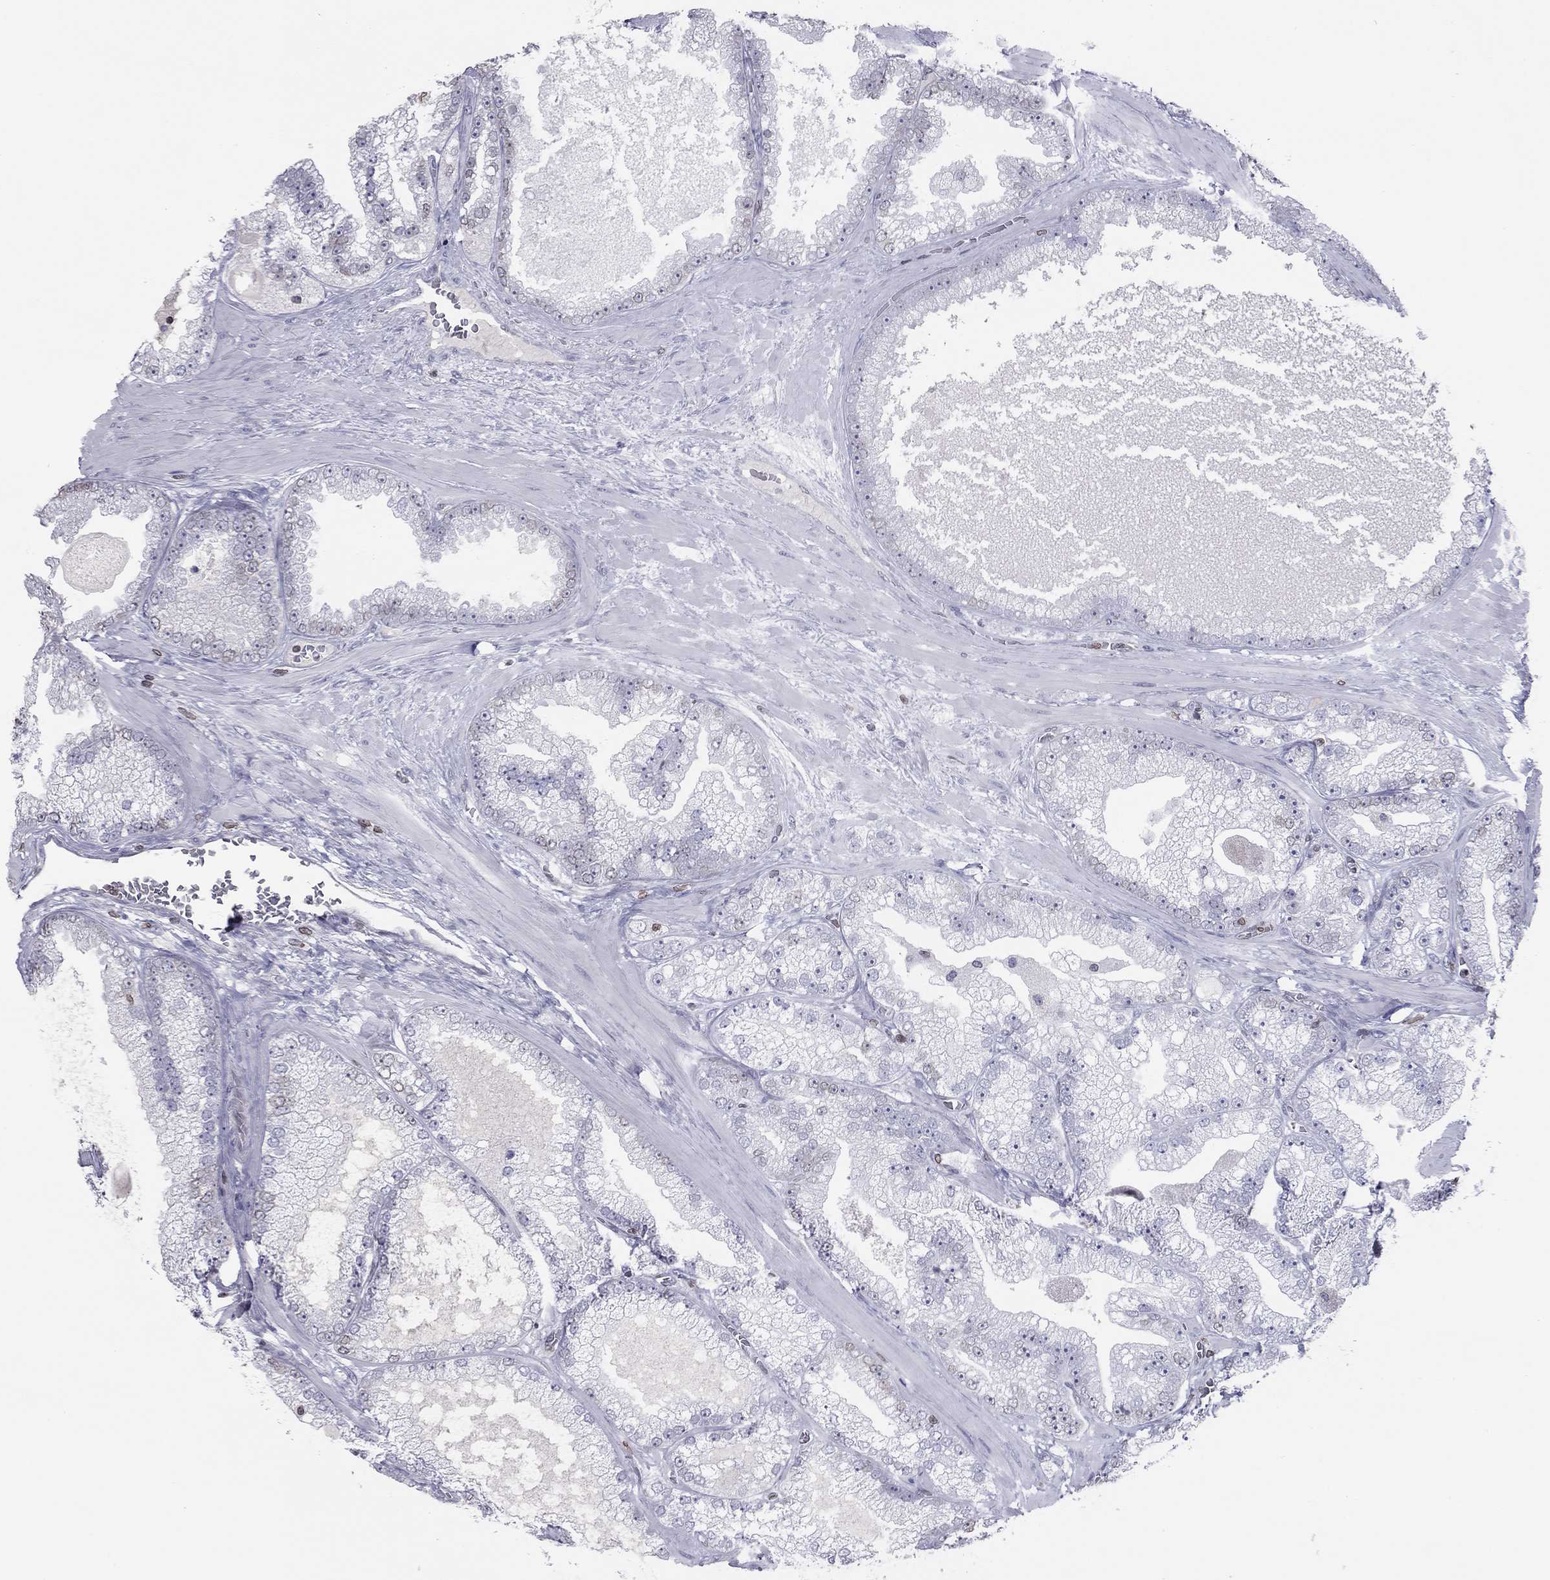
{"staining": {"intensity": "negative", "quantity": "none", "location": "none"}, "tissue": "prostate cancer", "cell_type": "Tumor cells", "image_type": "cancer", "snomed": [{"axis": "morphology", "description": "Adenocarcinoma, Low grade"}, {"axis": "topography", "description": "Prostate"}], "caption": "The histopathology image displays no significant staining in tumor cells of prostate cancer. (DAB (3,3'-diaminobenzidine) IHC with hematoxylin counter stain).", "gene": "ESPL1", "patient": {"sex": "male", "age": 57}}